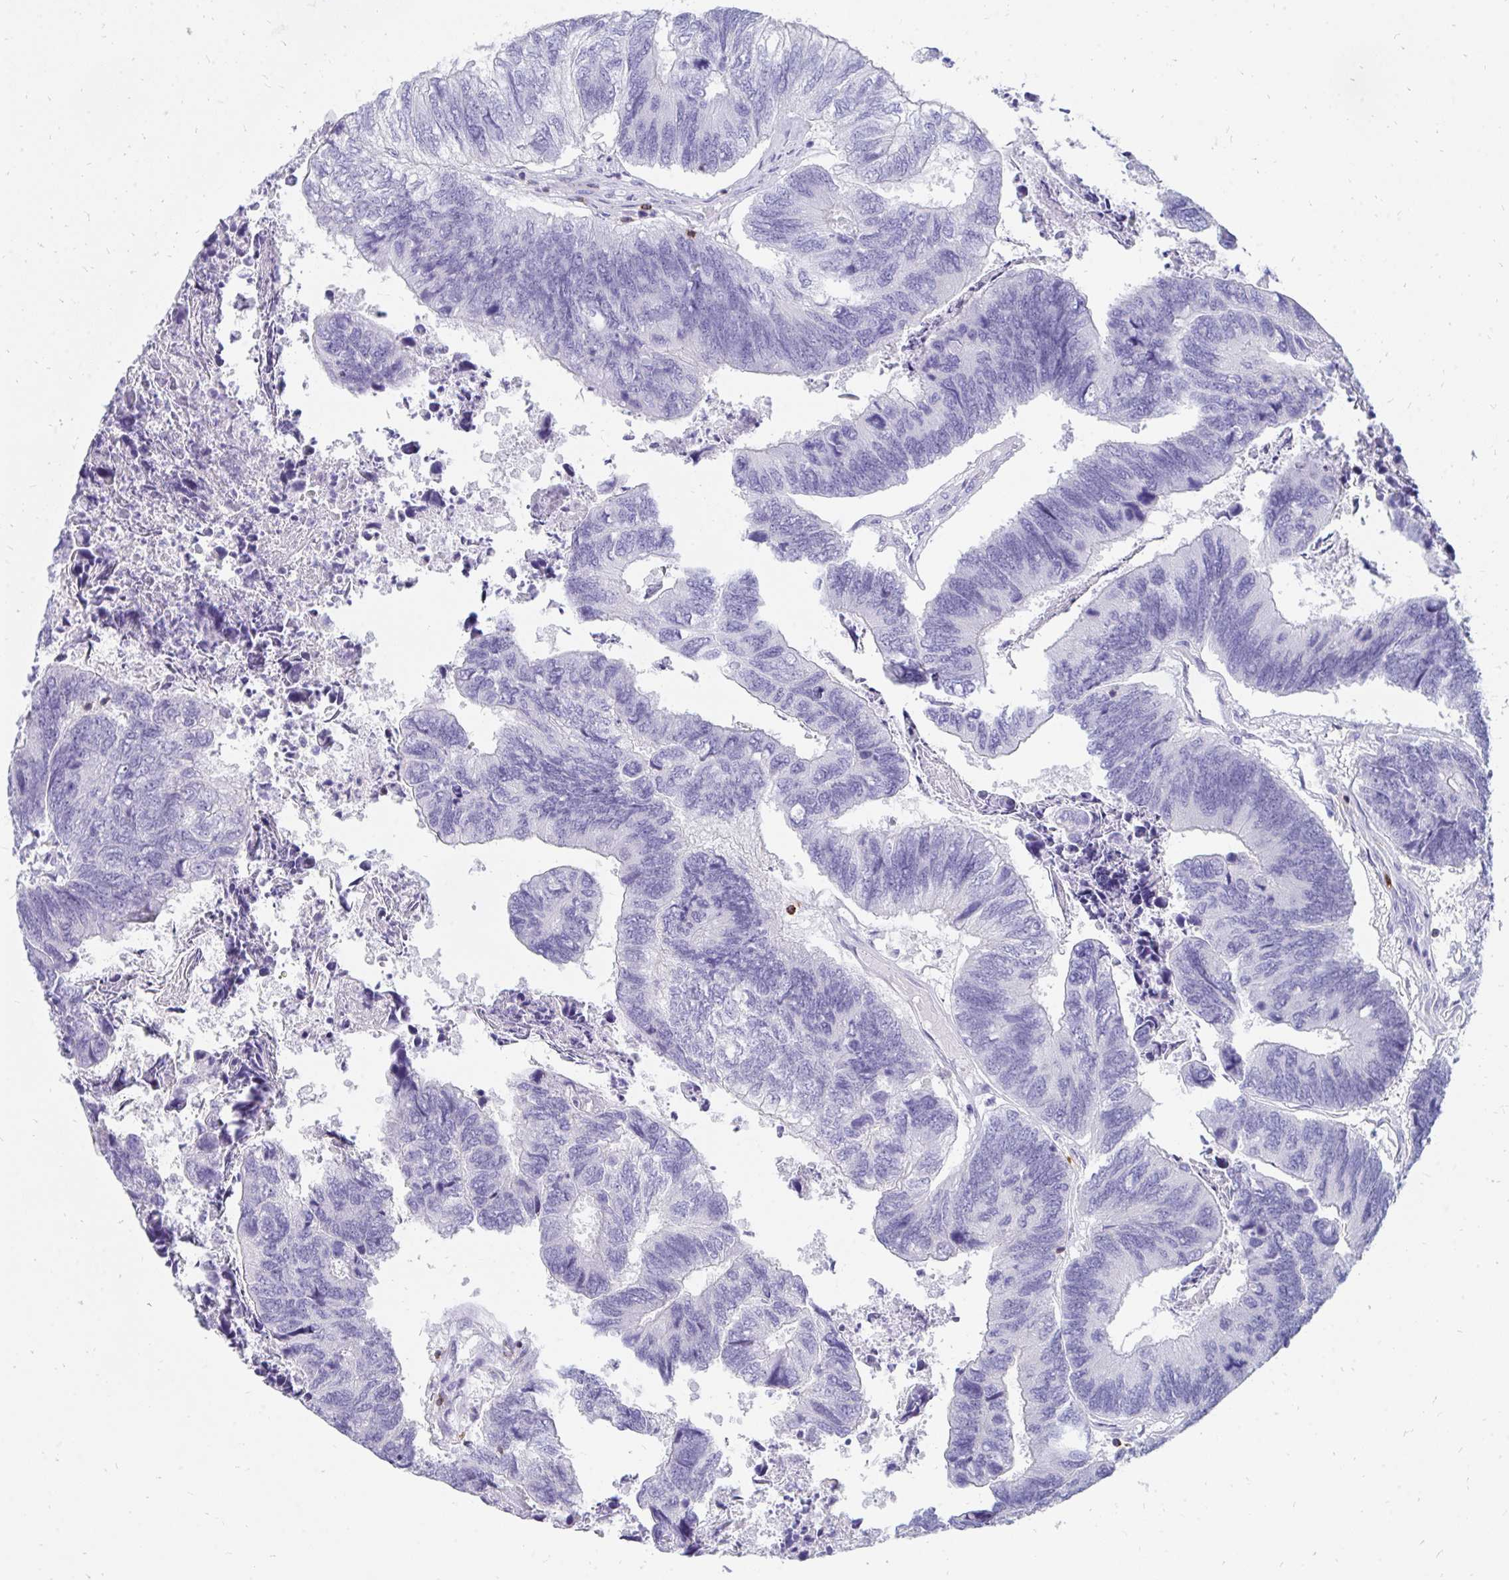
{"staining": {"intensity": "negative", "quantity": "none", "location": "none"}, "tissue": "colorectal cancer", "cell_type": "Tumor cells", "image_type": "cancer", "snomed": [{"axis": "morphology", "description": "Adenocarcinoma, NOS"}, {"axis": "topography", "description": "Colon"}], "caption": "DAB immunohistochemical staining of colorectal cancer shows no significant staining in tumor cells.", "gene": "CD7", "patient": {"sex": "female", "age": 67}}